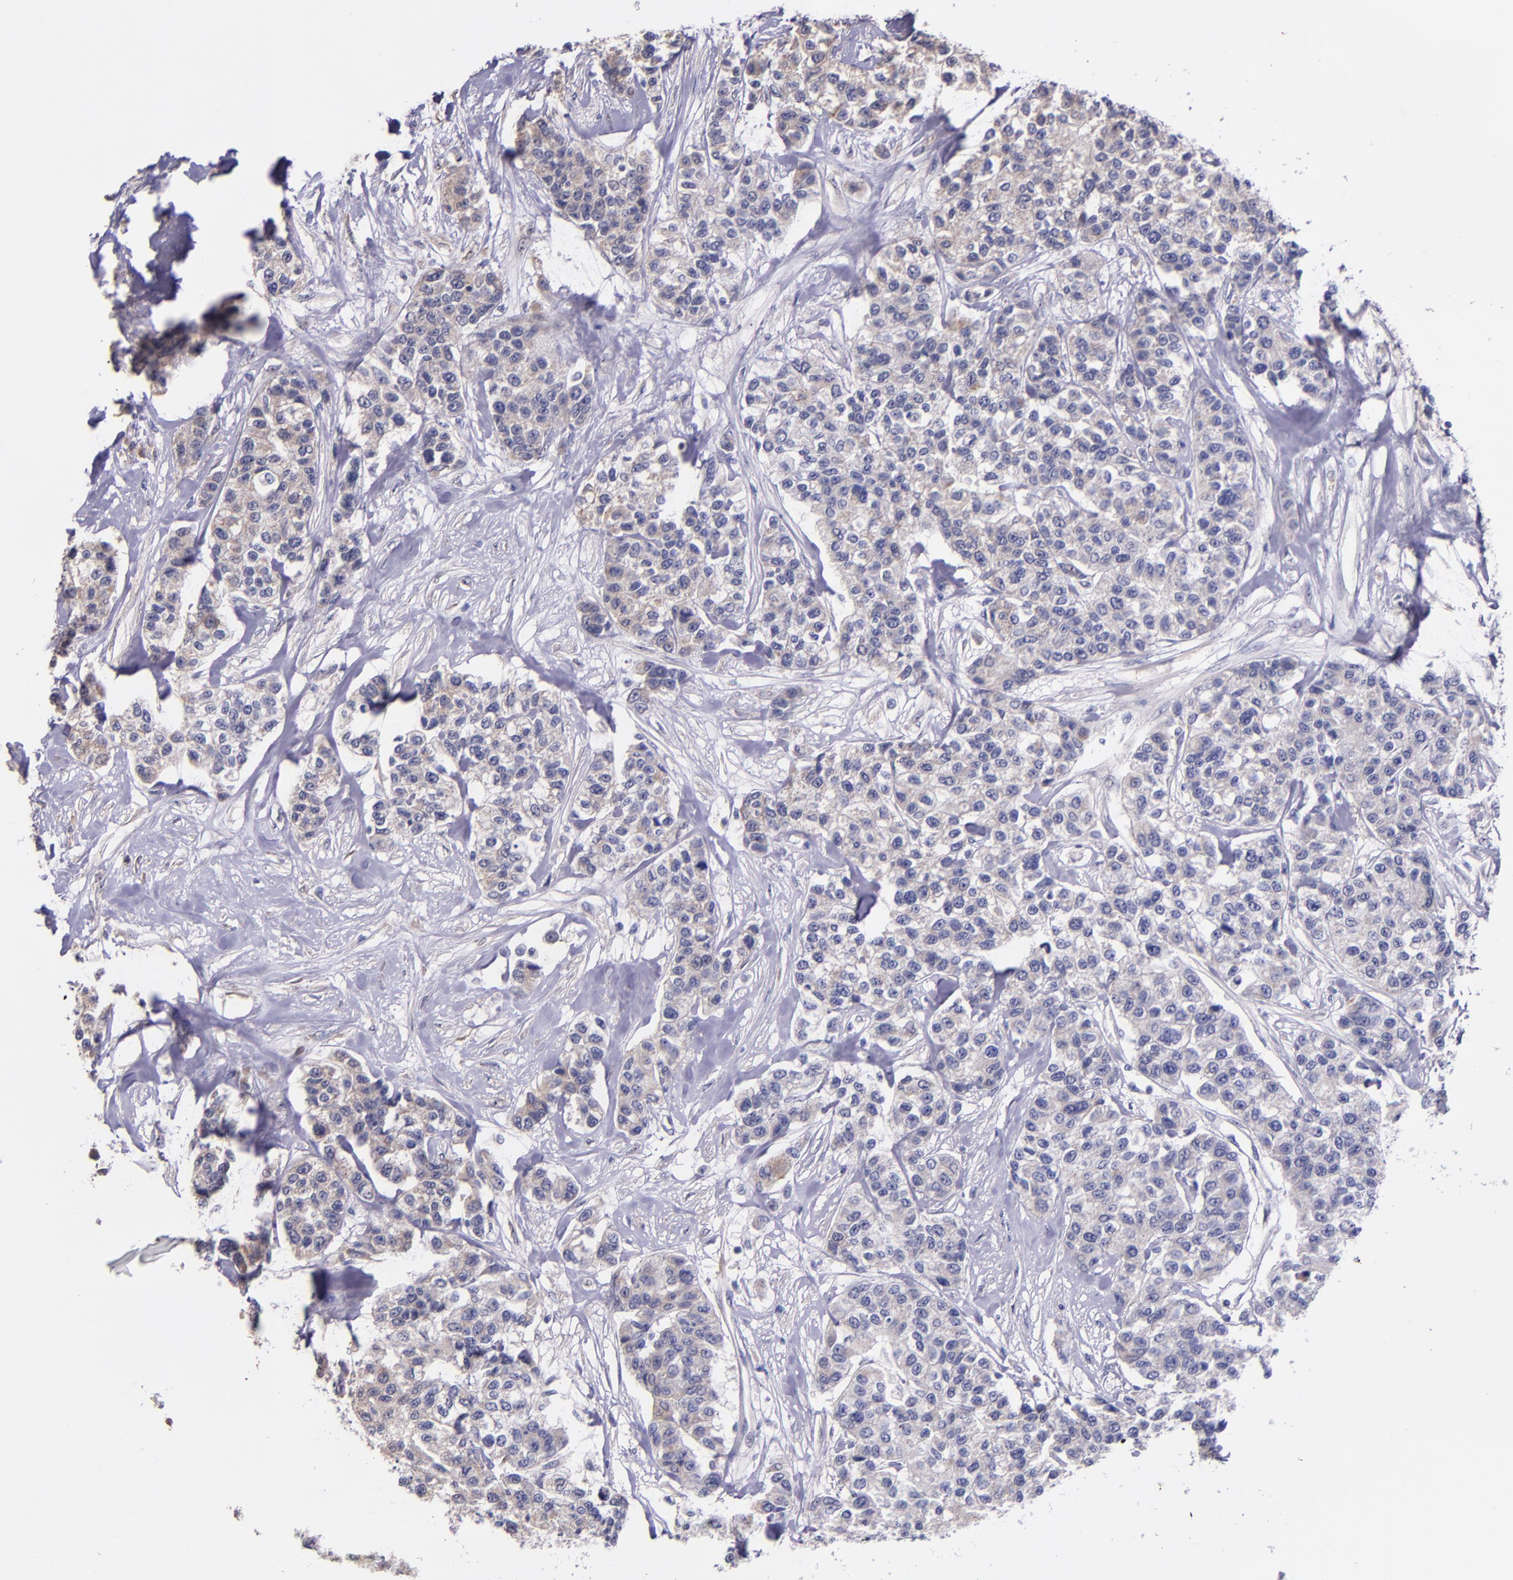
{"staining": {"intensity": "moderate", "quantity": "25%-75%", "location": "cytoplasmic/membranous"}, "tissue": "breast cancer", "cell_type": "Tumor cells", "image_type": "cancer", "snomed": [{"axis": "morphology", "description": "Duct carcinoma"}, {"axis": "topography", "description": "Breast"}], "caption": "Immunohistochemistry (DAB) staining of human breast cancer (invasive ductal carcinoma) displays moderate cytoplasmic/membranous protein expression in about 25%-75% of tumor cells.", "gene": "SHC1", "patient": {"sex": "female", "age": 51}}